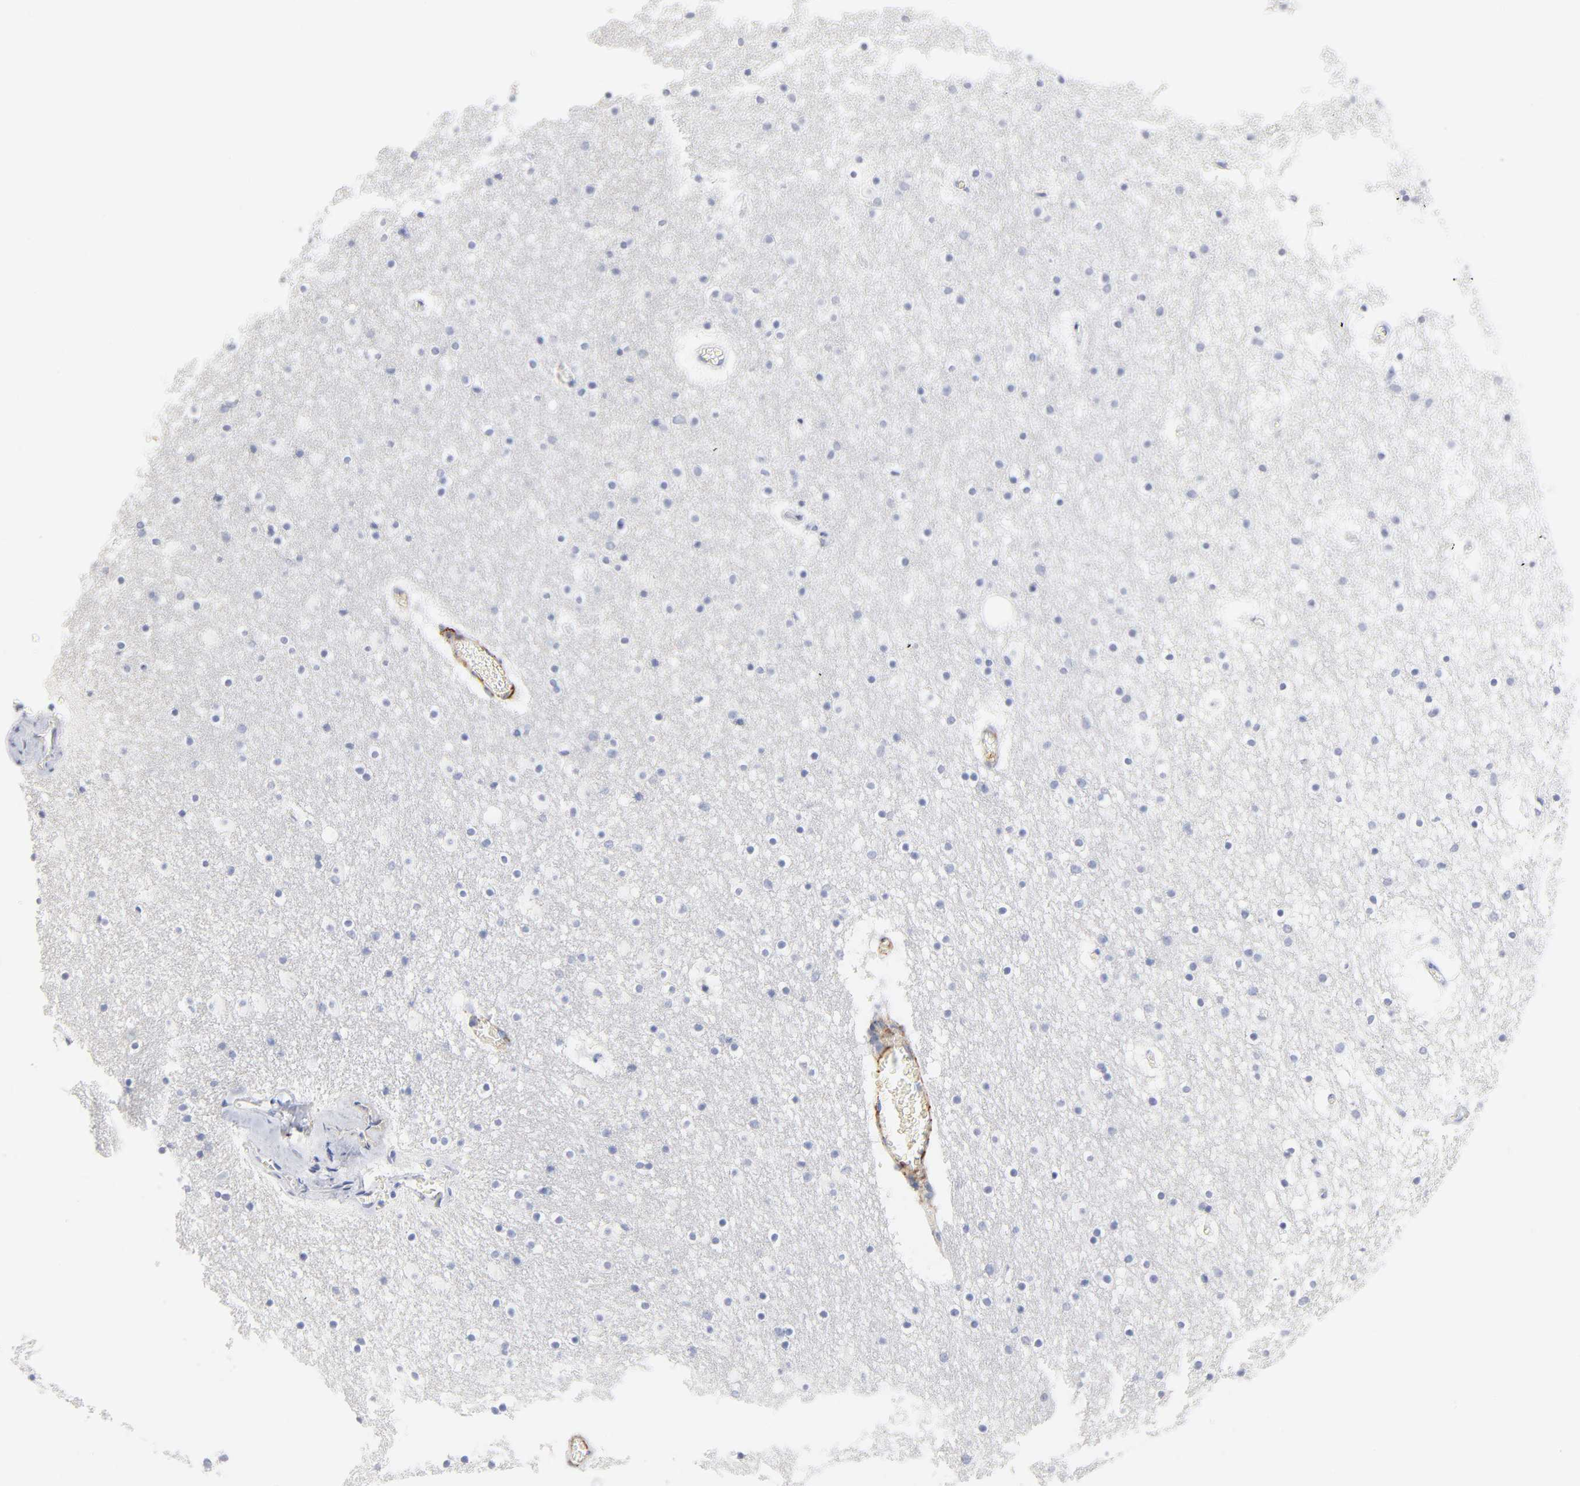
{"staining": {"intensity": "negative", "quantity": "none", "location": "none"}, "tissue": "caudate", "cell_type": "Glial cells", "image_type": "normal", "snomed": [{"axis": "morphology", "description": "Normal tissue, NOS"}, {"axis": "topography", "description": "Lateral ventricle wall"}], "caption": "This is an immunohistochemistry (IHC) histopathology image of unremarkable human caudate. There is no staining in glial cells.", "gene": "AGTR1", "patient": {"sex": "male", "age": 45}}